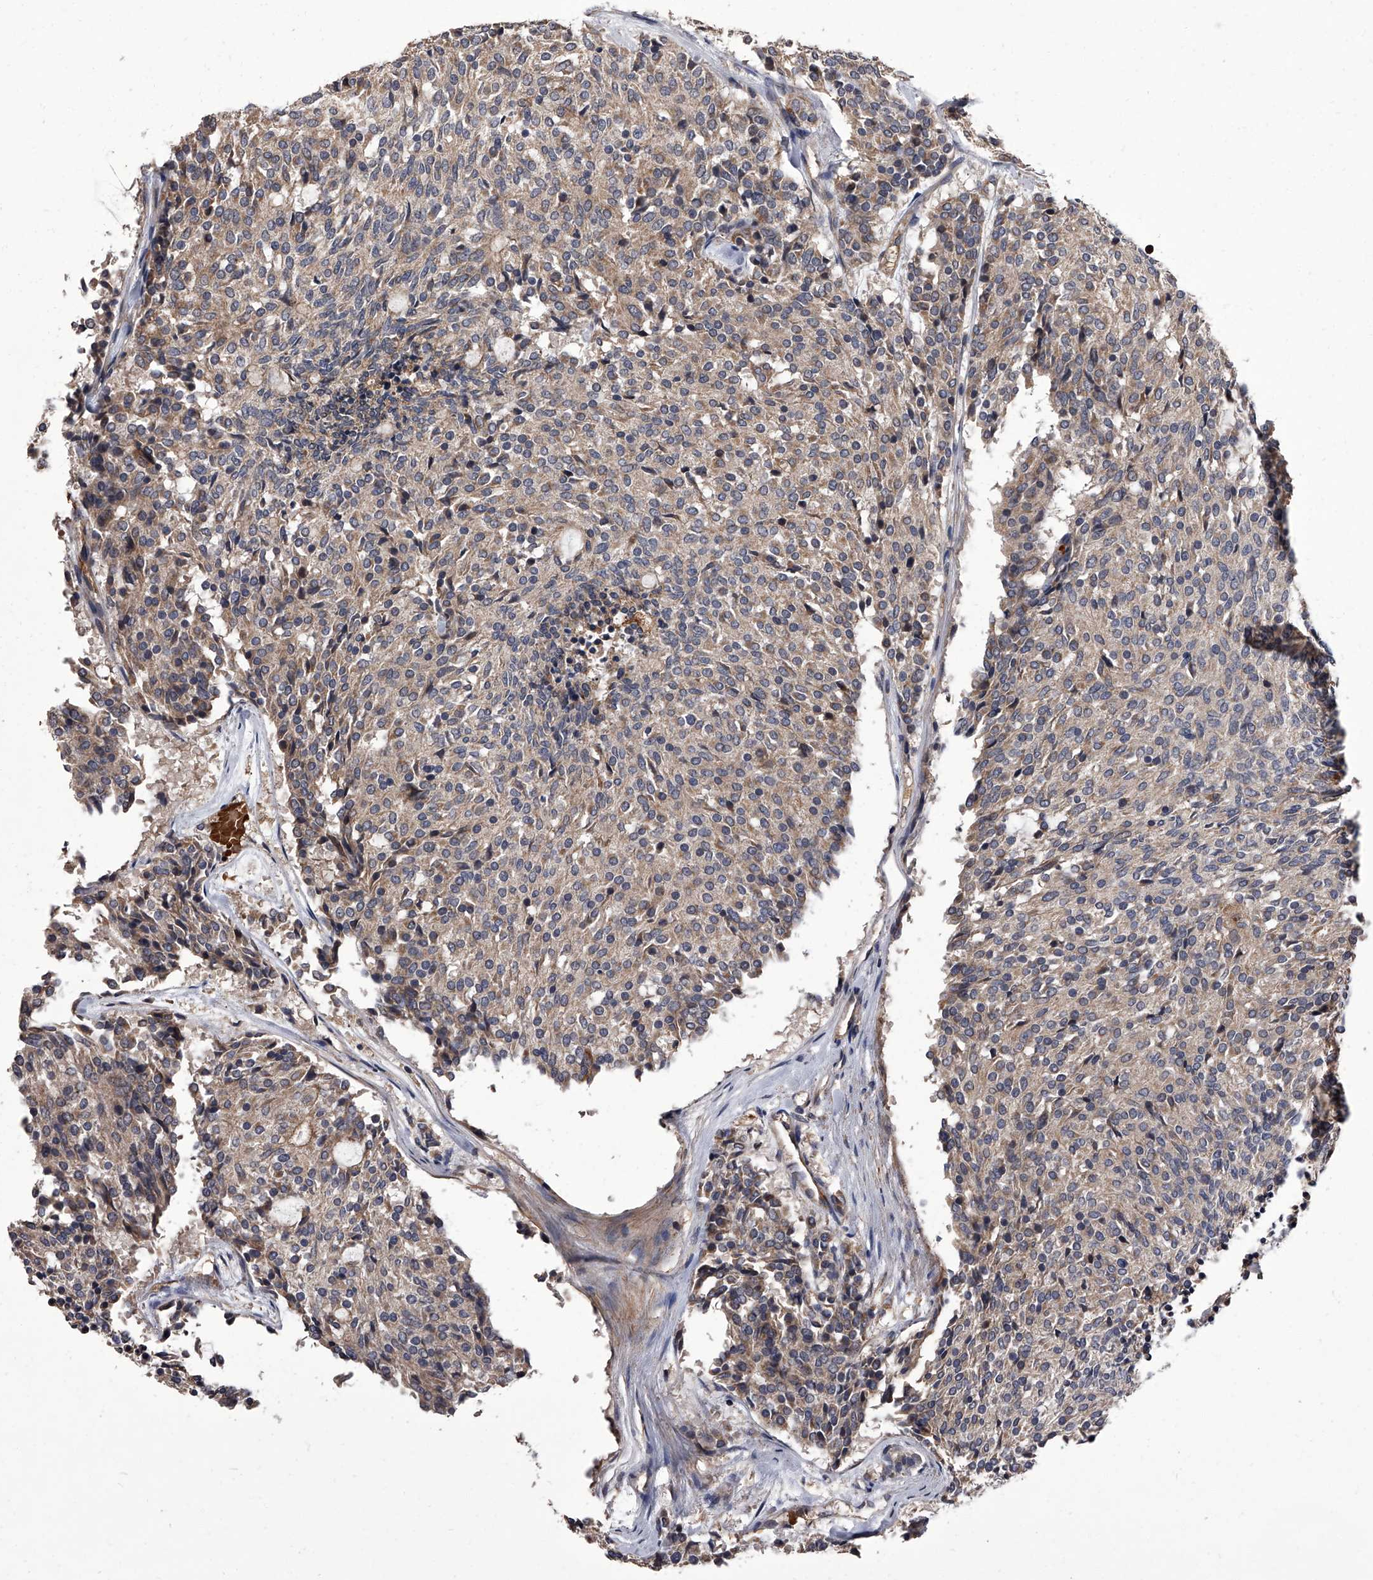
{"staining": {"intensity": "weak", "quantity": ">75%", "location": "cytoplasmic/membranous"}, "tissue": "carcinoid", "cell_type": "Tumor cells", "image_type": "cancer", "snomed": [{"axis": "morphology", "description": "Carcinoid, malignant, NOS"}, {"axis": "topography", "description": "Pancreas"}], "caption": "Protein staining of malignant carcinoid tissue demonstrates weak cytoplasmic/membranous staining in about >75% of tumor cells.", "gene": "STK36", "patient": {"sex": "female", "age": 54}}